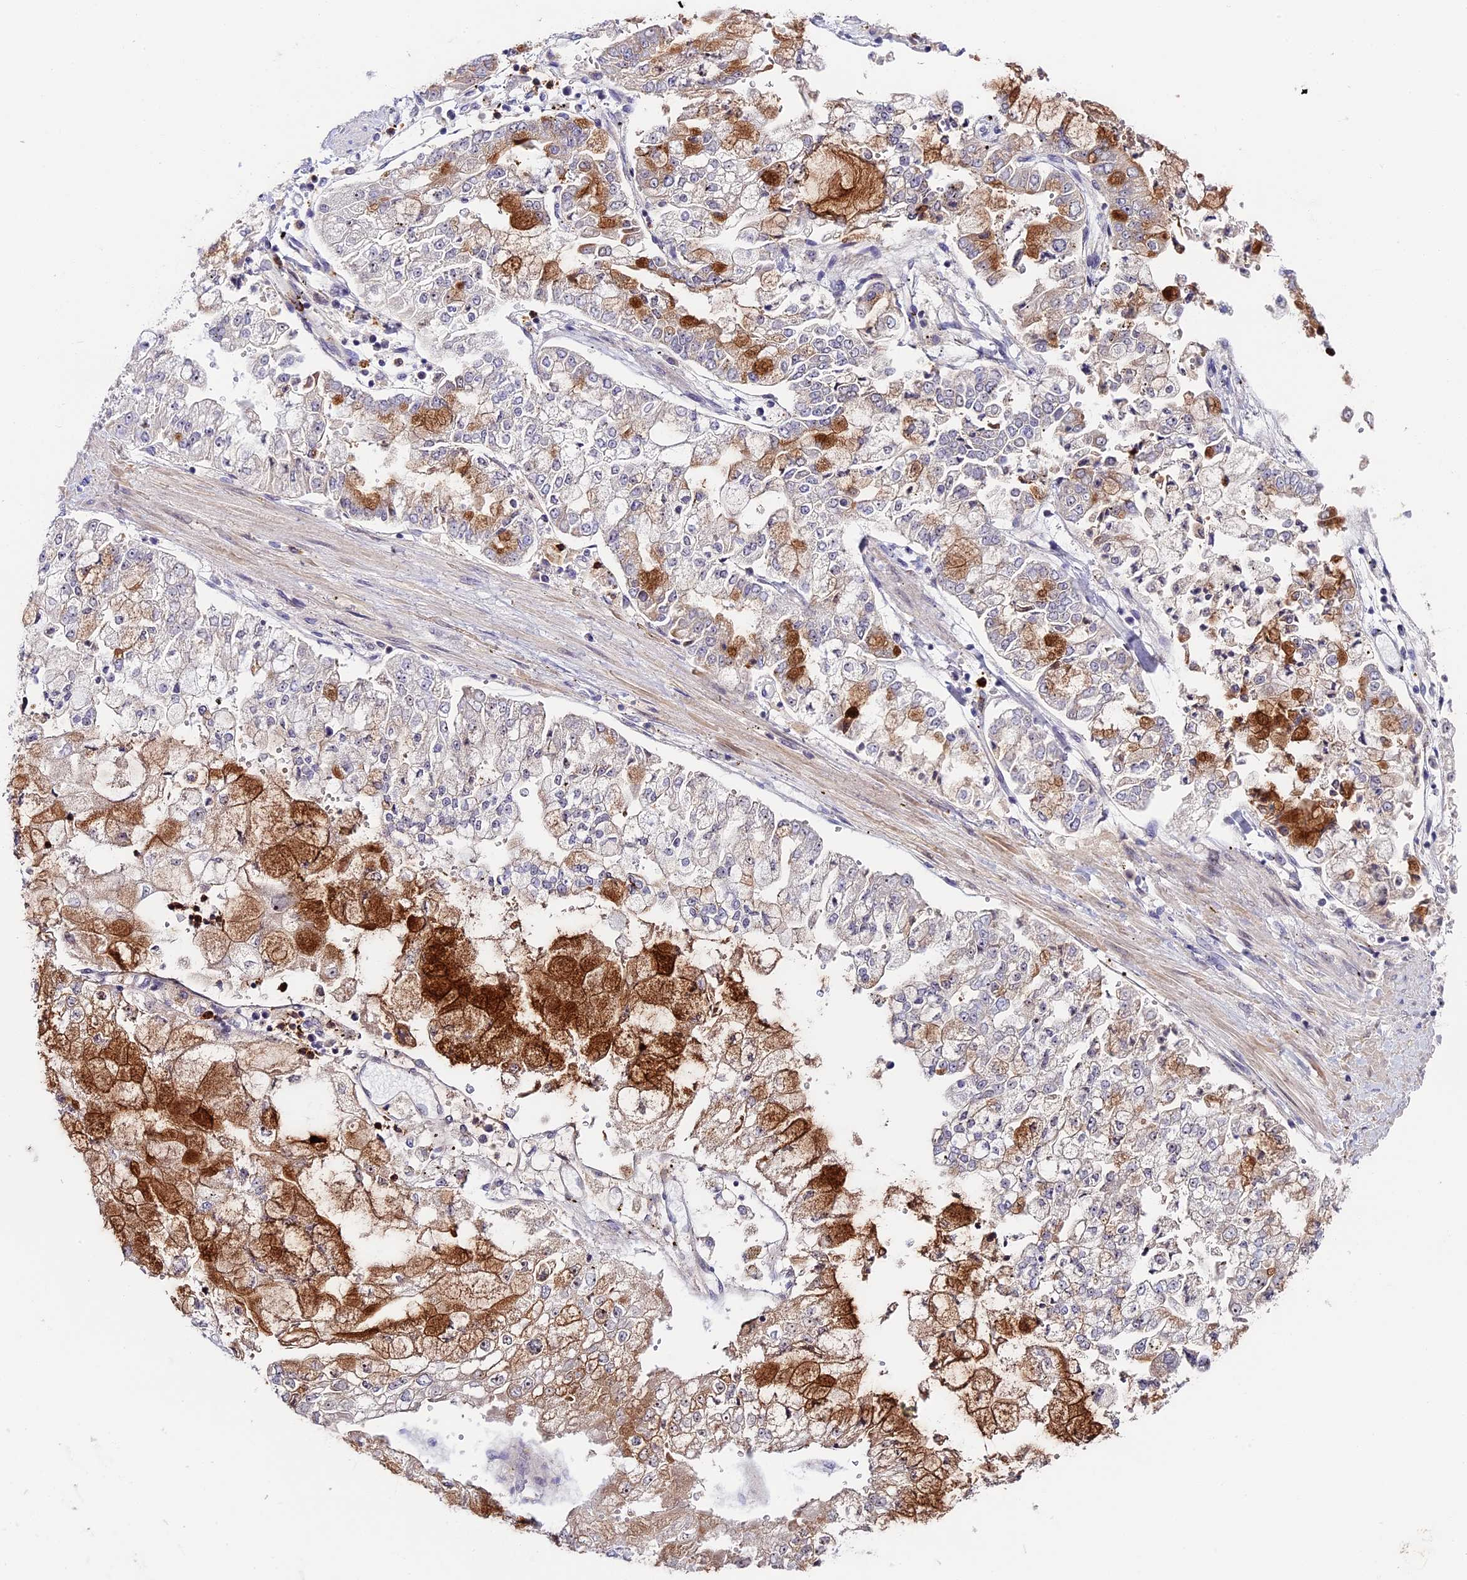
{"staining": {"intensity": "moderate", "quantity": "25%-75%", "location": "cytoplasmic/membranous"}, "tissue": "stomach cancer", "cell_type": "Tumor cells", "image_type": "cancer", "snomed": [{"axis": "morphology", "description": "Adenocarcinoma, NOS"}, {"axis": "topography", "description": "Stomach"}], "caption": "Immunohistochemical staining of human stomach cancer (adenocarcinoma) reveals medium levels of moderate cytoplasmic/membranous protein staining in about 25%-75% of tumor cells.", "gene": "ADGRD1", "patient": {"sex": "male", "age": 76}}